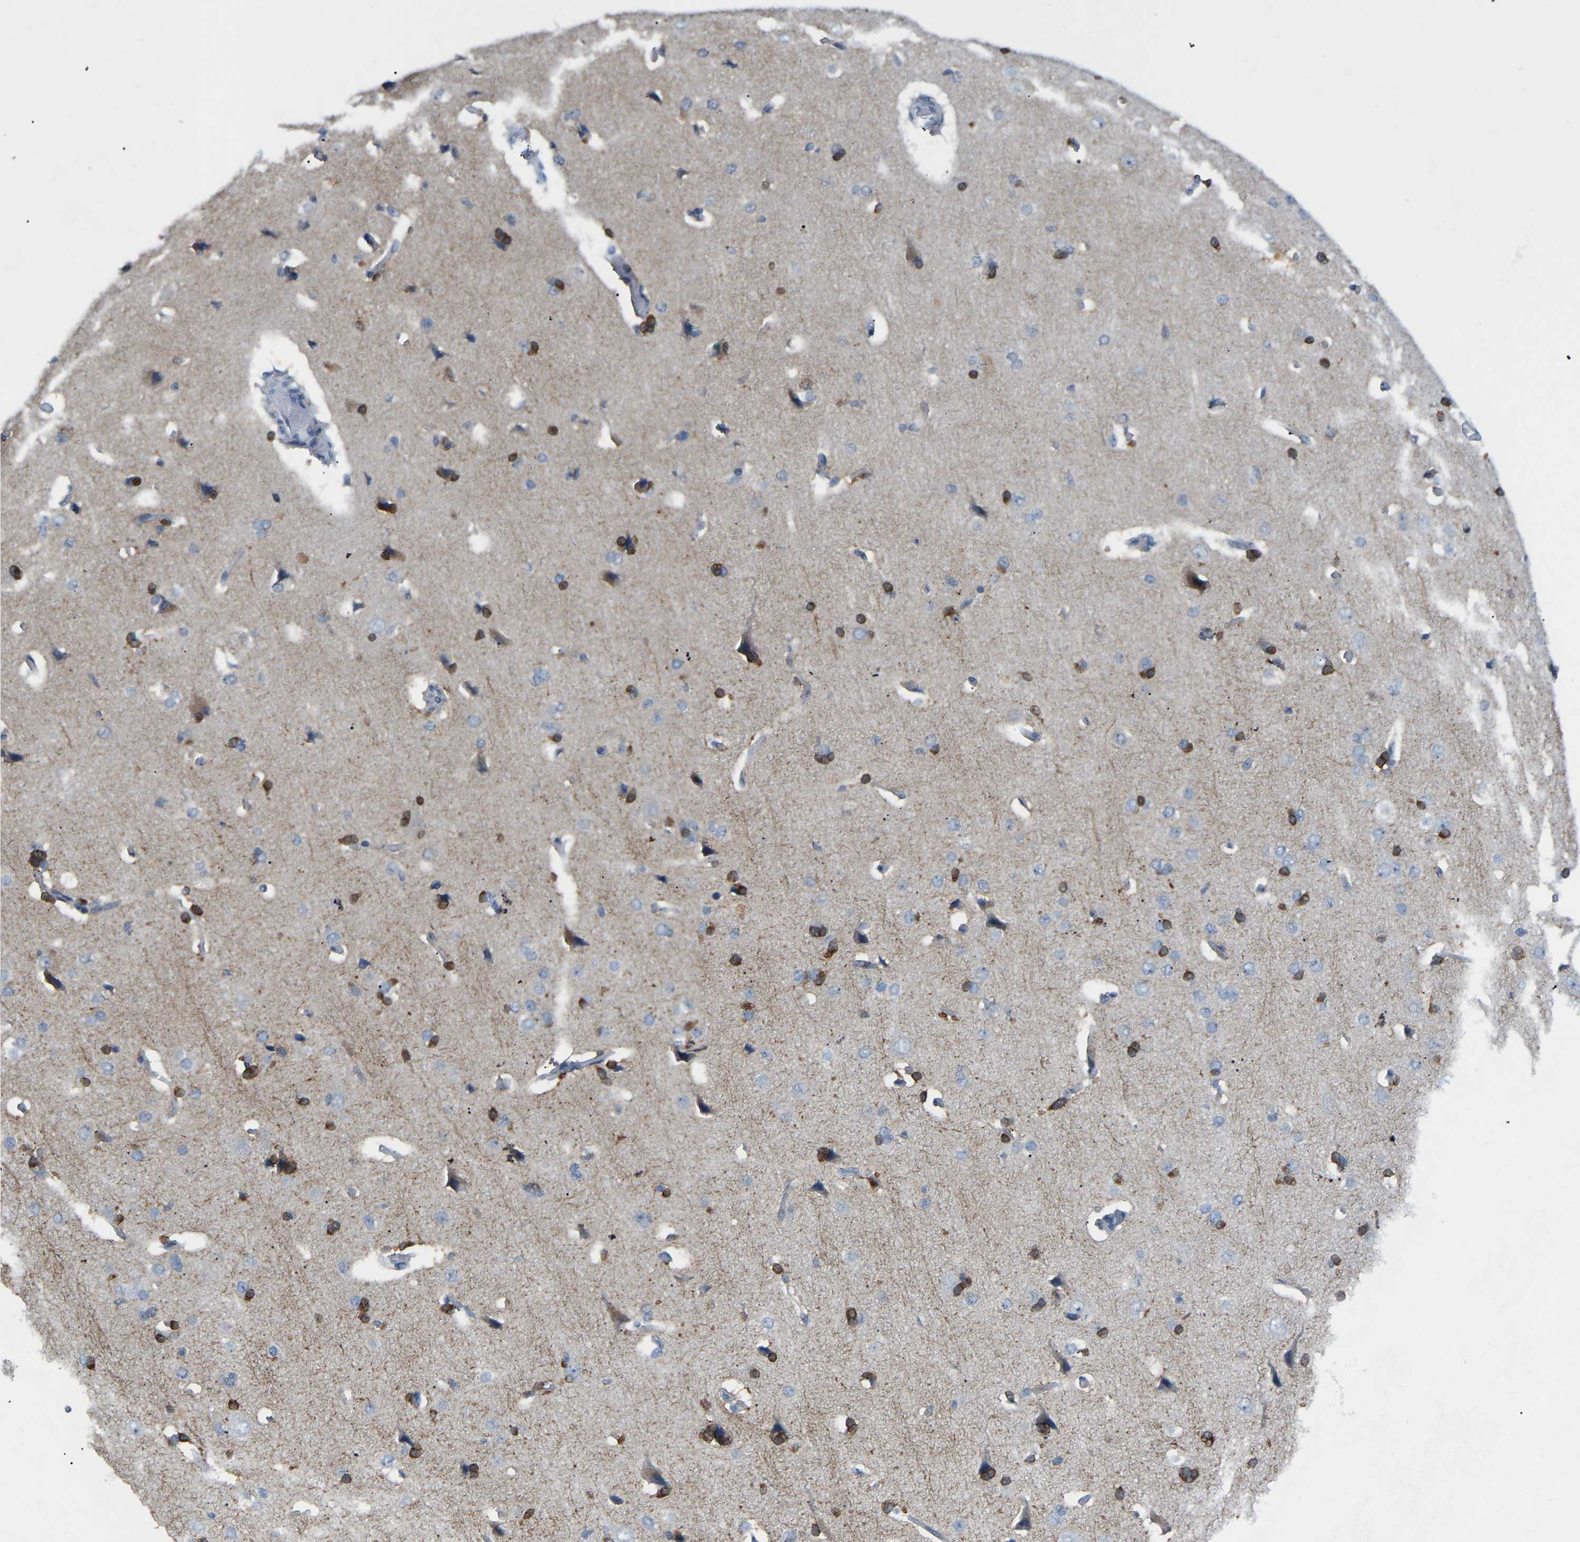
{"staining": {"intensity": "negative", "quantity": "none", "location": "none"}, "tissue": "cerebral cortex", "cell_type": "Endothelial cells", "image_type": "normal", "snomed": [{"axis": "morphology", "description": "Normal tissue, NOS"}, {"axis": "topography", "description": "Cerebral cortex"}], "caption": "Cerebral cortex was stained to show a protein in brown. There is no significant positivity in endothelial cells.", "gene": "ABTB2", "patient": {"sex": "male", "age": 62}}